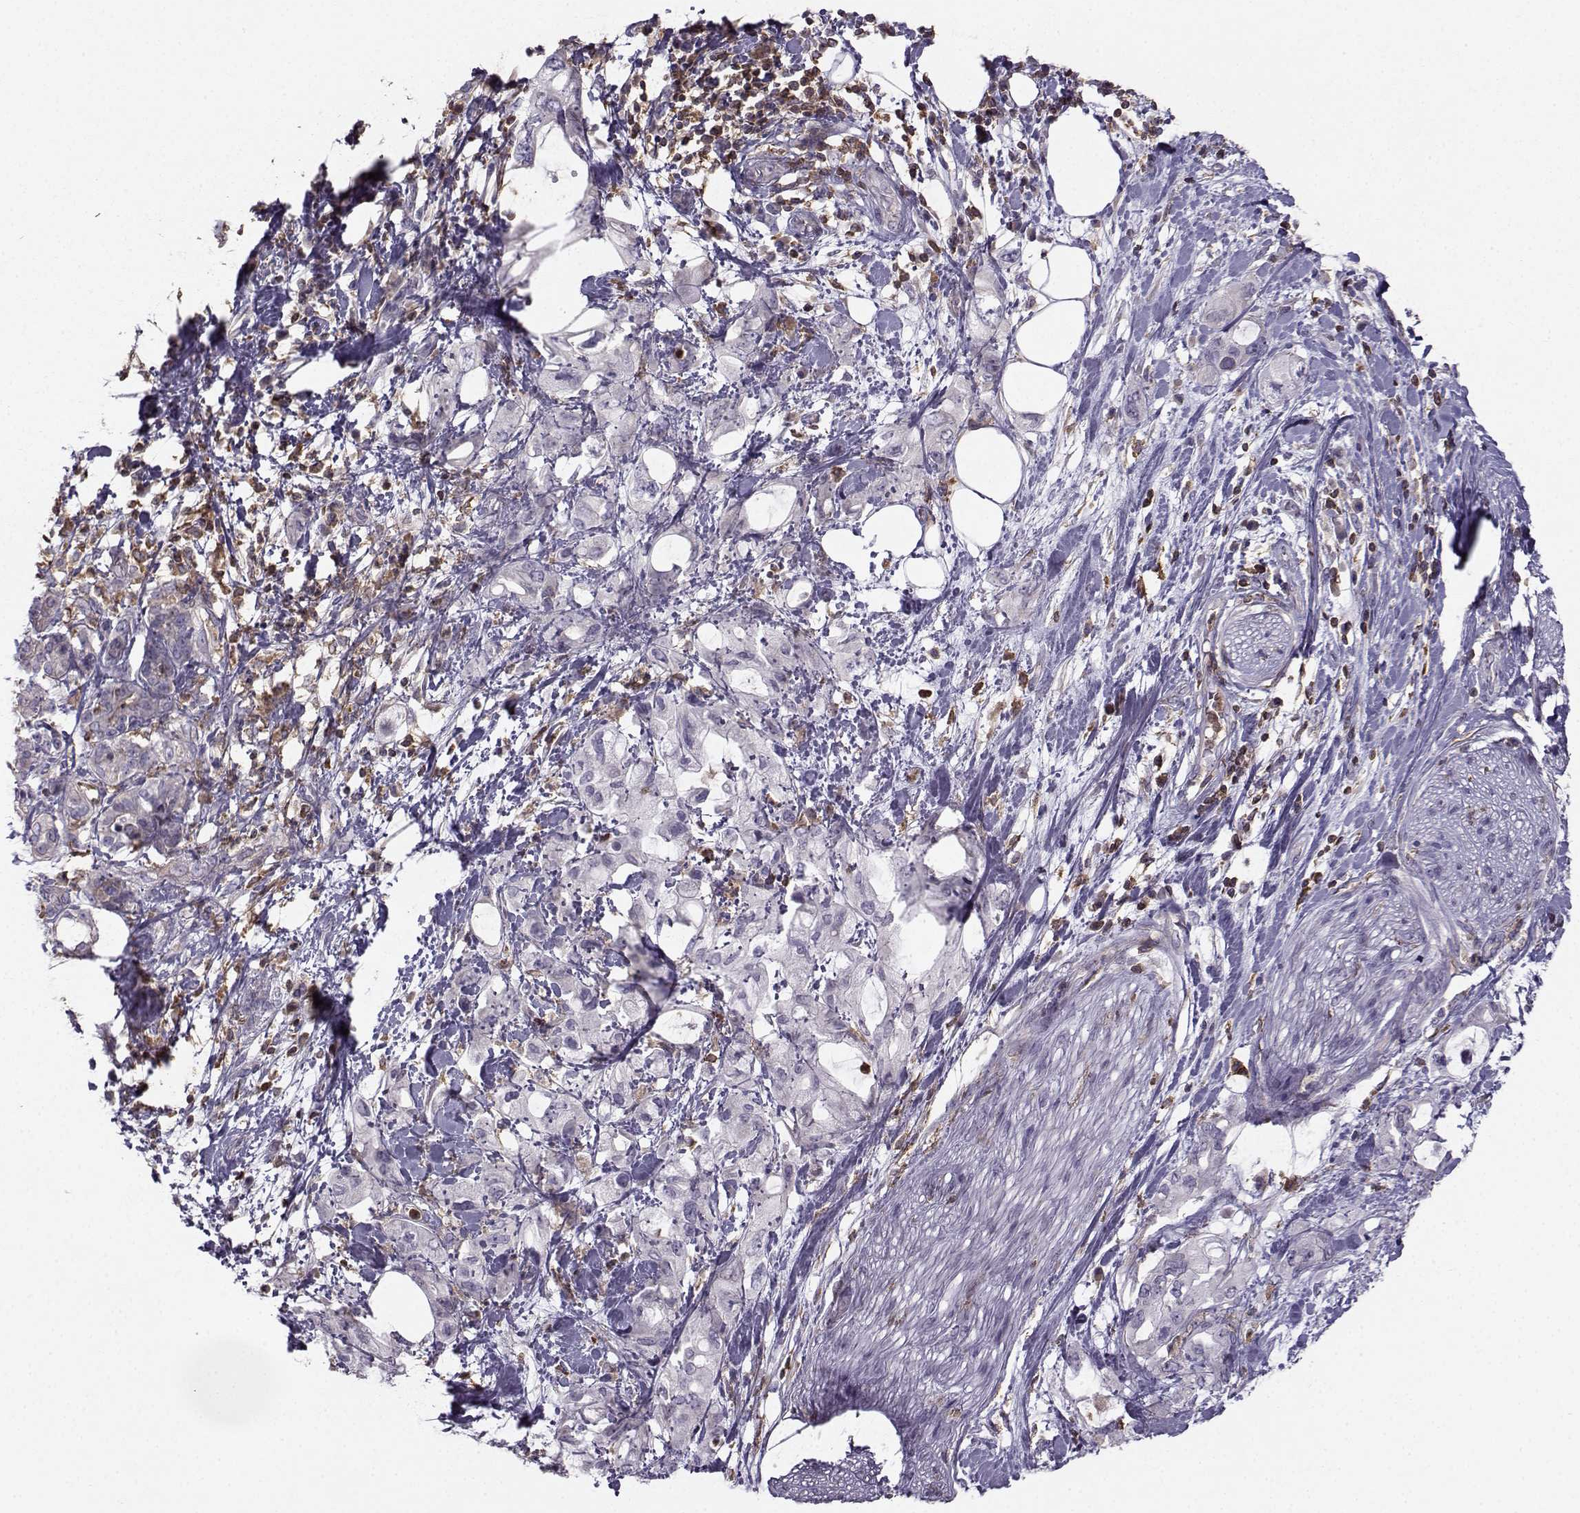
{"staining": {"intensity": "negative", "quantity": "none", "location": "none"}, "tissue": "pancreatic cancer", "cell_type": "Tumor cells", "image_type": "cancer", "snomed": [{"axis": "morphology", "description": "Adenocarcinoma, NOS"}, {"axis": "topography", "description": "Pancreas"}], "caption": "Image shows no protein expression in tumor cells of pancreatic adenocarcinoma tissue. (Immunohistochemistry, brightfield microscopy, high magnification).", "gene": "ZBTB32", "patient": {"sex": "female", "age": 56}}